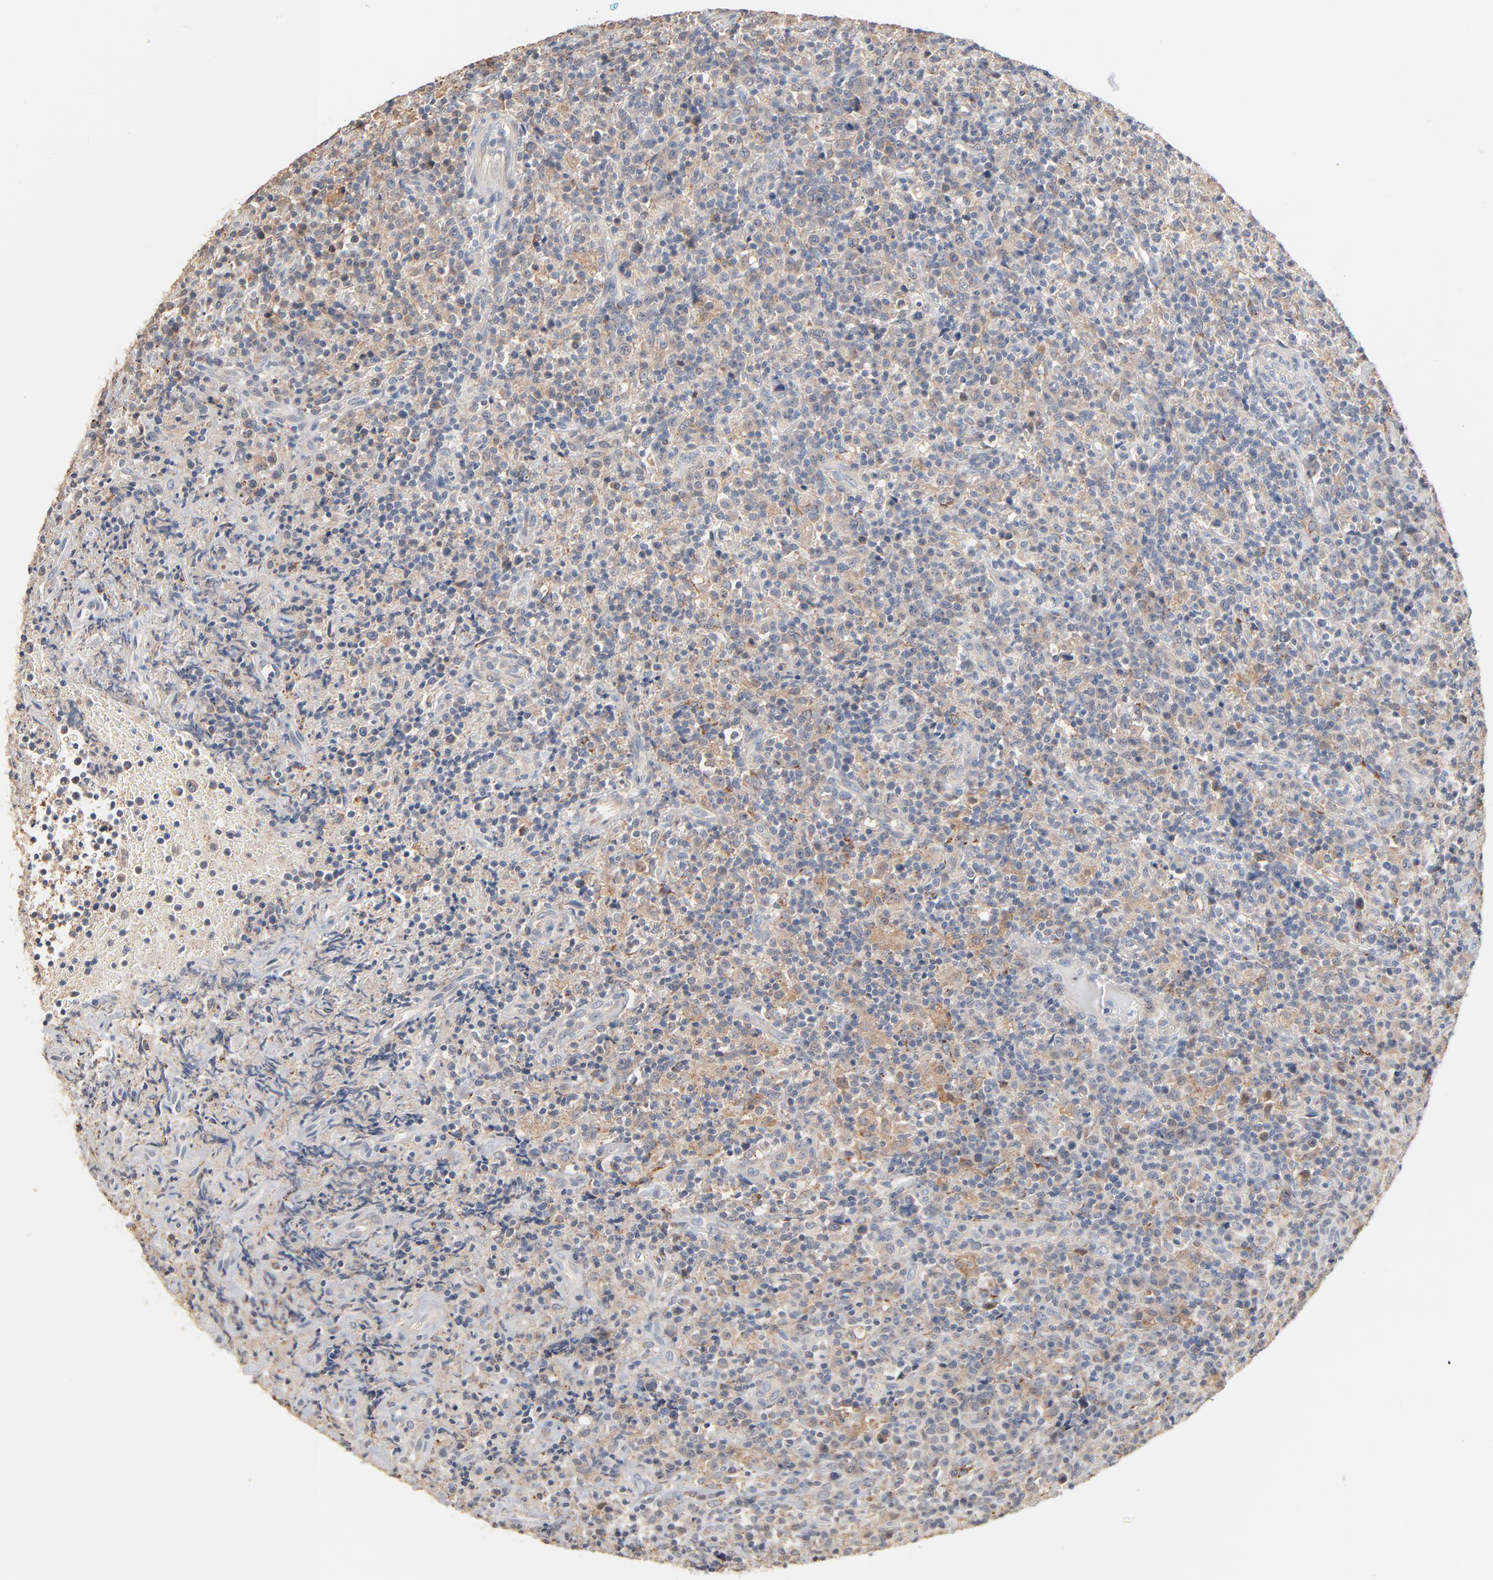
{"staining": {"intensity": "weak", "quantity": "<25%", "location": "cytoplasmic/membranous"}, "tissue": "lymphoma", "cell_type": "Tumor cells", "image_type": "cancer", "snomed": [{"axis": "morphology", "description": "Hodgkin's disease, NOS"}, {"axis": "topography", "description": "Lymph node"}], "caption": "The image reveals no staining of tumor cells in lymphoma. (DAB immunohistochemistry (IHC) visualized using brightfield microscopy, high magnification).", "gene": "ZDHHC8", "patient": {"sex": "male", "age": 65}}